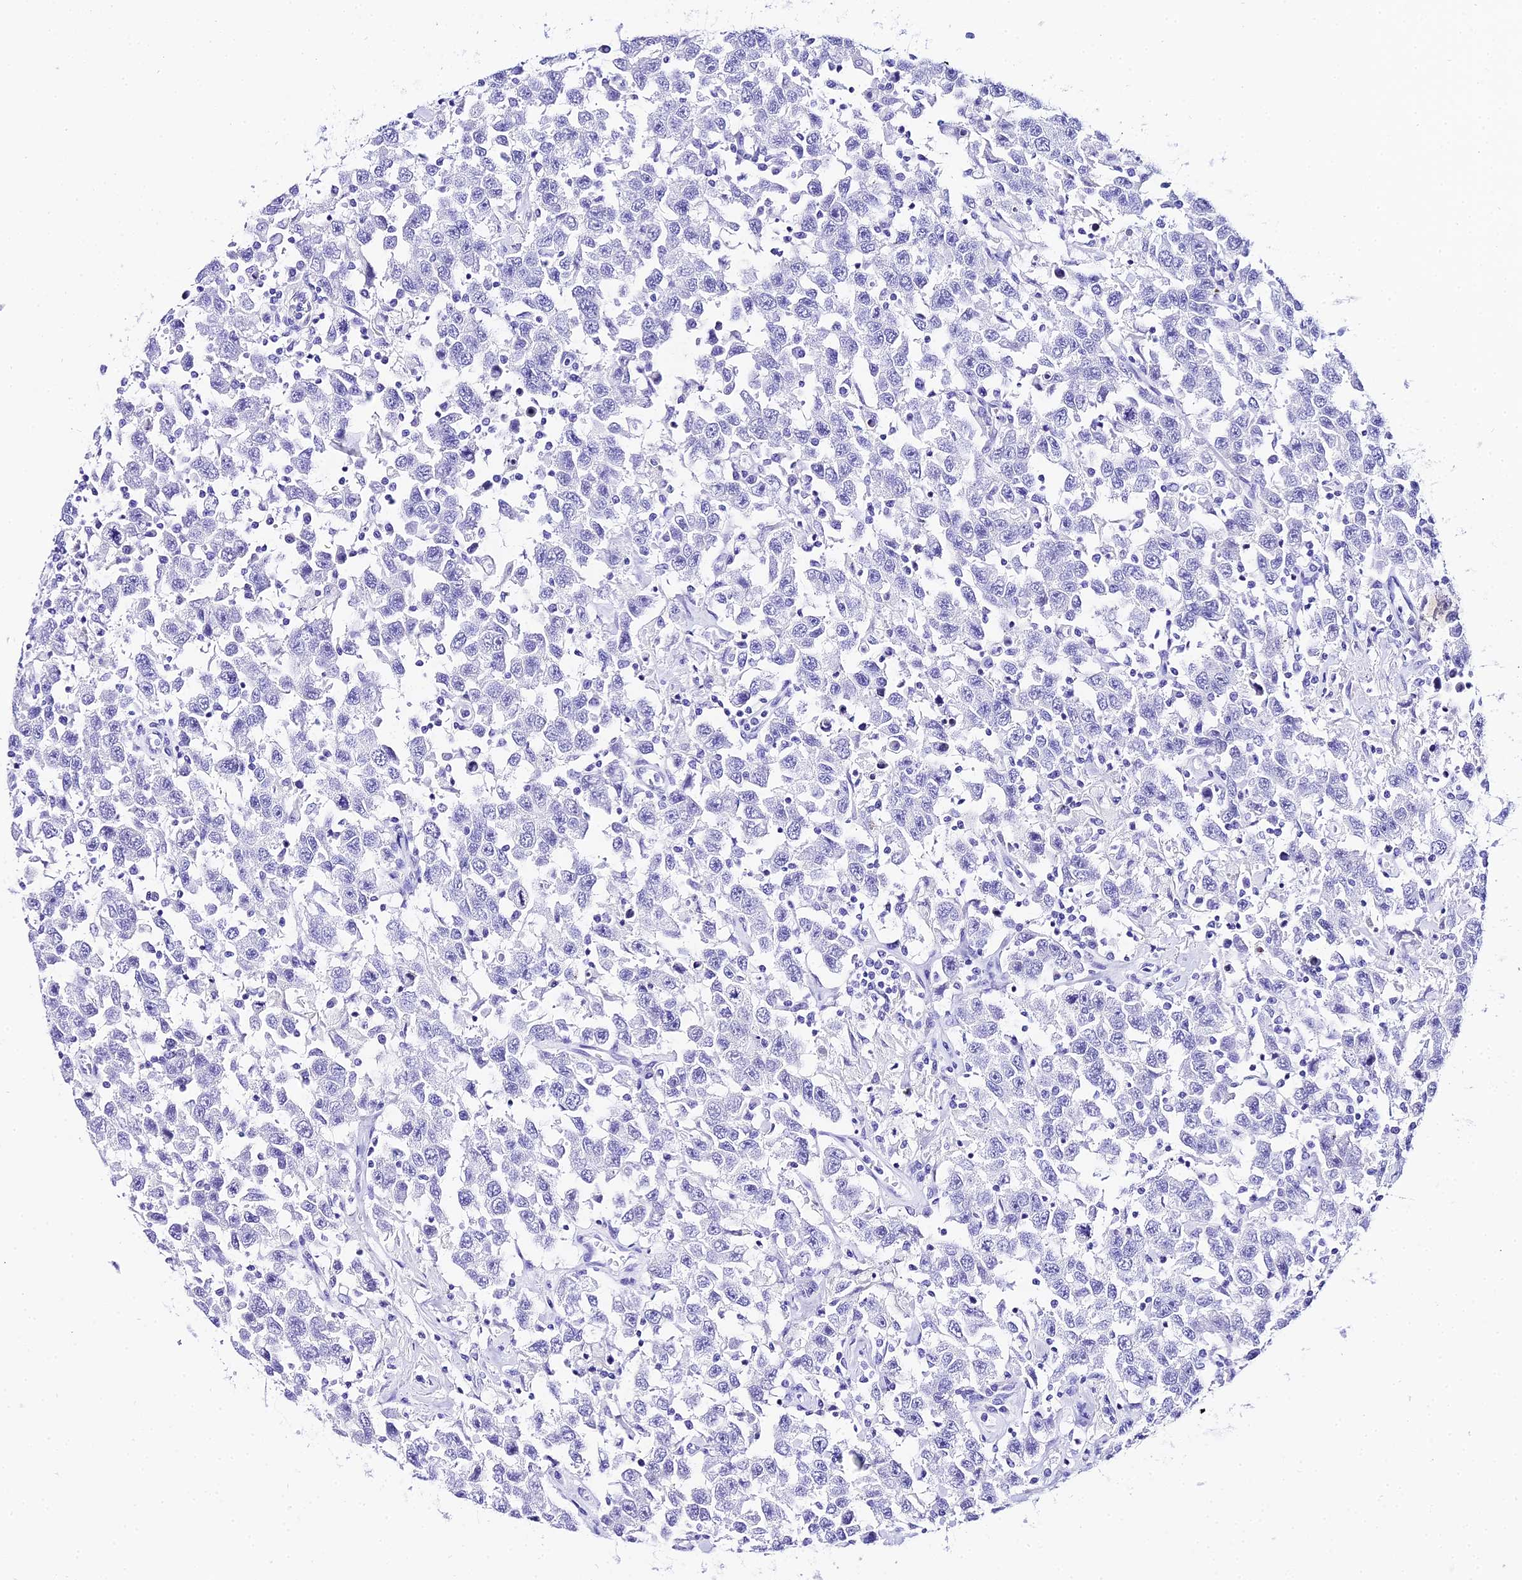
{"staining": {"intensity": "negative", "quantity": "none", "location": "none"}, "tissue": "testis cancer", "cell_type": "Tumor cells", "image_type": "cancer", "snomed": [{"axis": "morphology", "description": "Seminoma, NOS"}, {"axis": "topography", "description": "Testis"}], "caption": "IHC micrograph of neoplastic tissue: testis seminoma stained with DAB displays no significant protein staining in tumor cells. The staining is performed using DAB brown chromogen with nuclei counter-stained in using hematoxylin.", "gene": "TRMT44", "patient": {"sex": "male", "age": 41}}